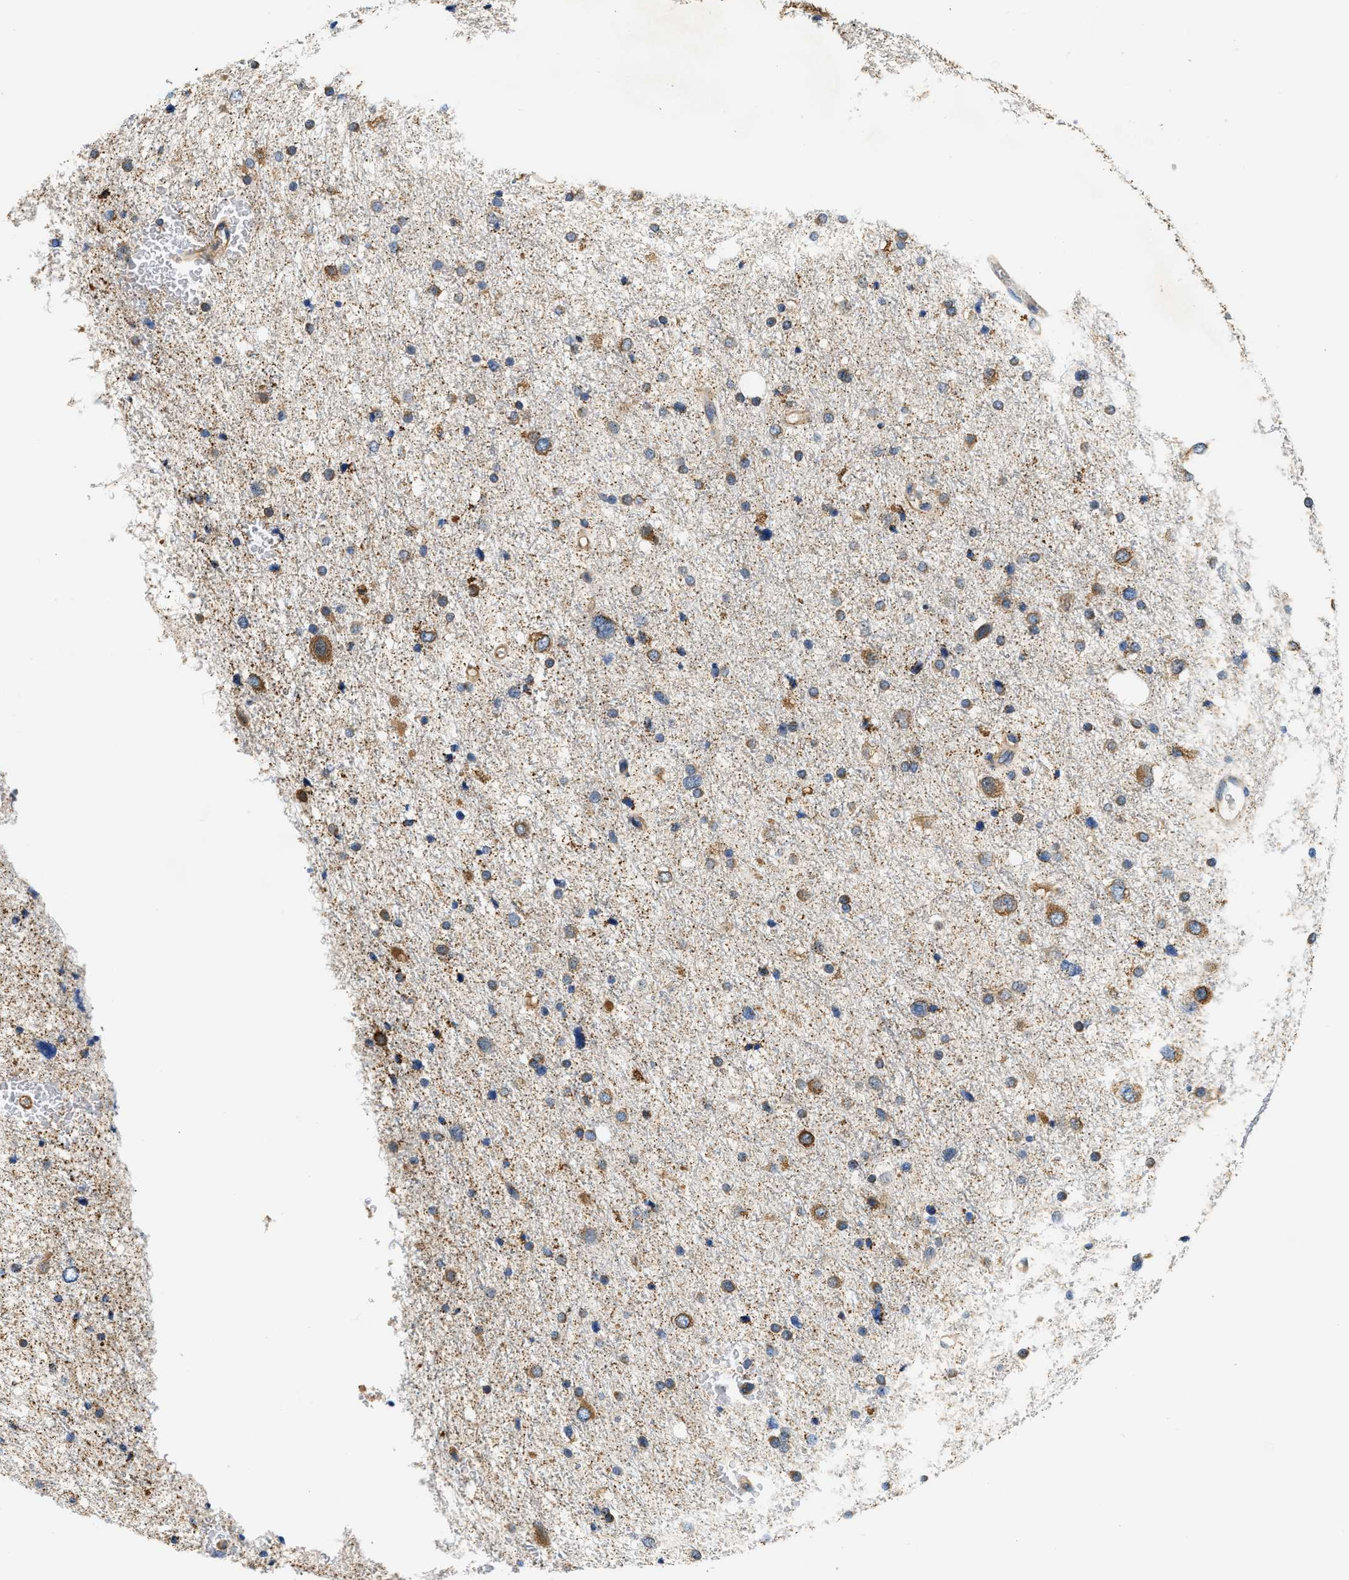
{"staining": {"intensity": "moderate", "quantity": ">75%", "location": "cytoplasmic/membranous"}, "tissue": "glioma", "cell_type": "Tumor cells", "image_type": "cancer", "snomed": [{"axis": "morphology", "description": "Glioma, malignant, Low grade"}, {"axis": "topography", "description": "Brain"}], "caption": "This image demonstrates immunohistochemistry staining of low-grade glioma (malignant), with medium moderate cytoplasmic/membranous expression in approximately >75% of tumor cells.", "gene": "PPP2R1B", "patient": {"sex": "female", "age": 37}}